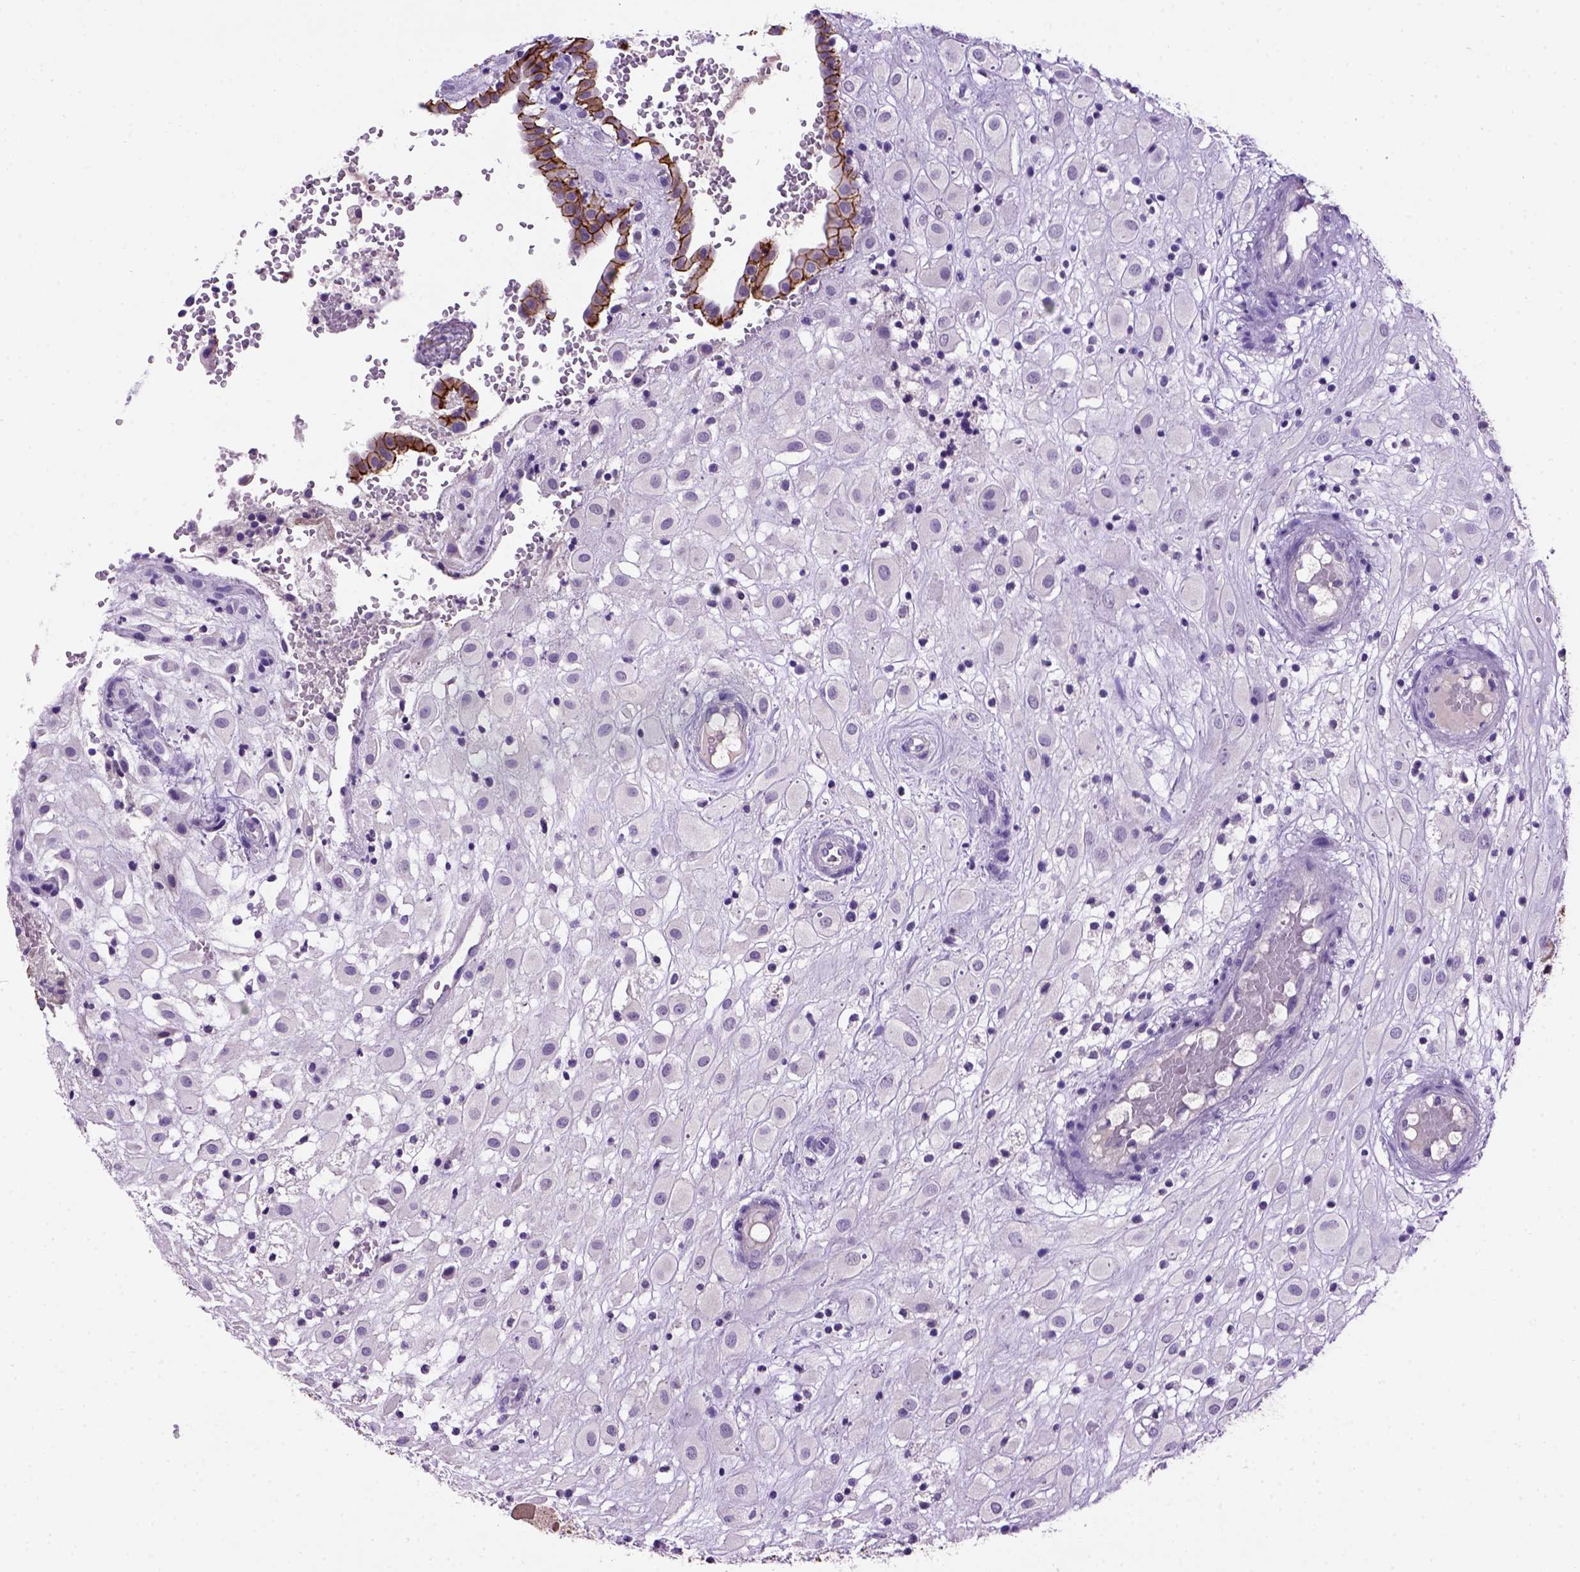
{"staining": {"intensity": "negative", "quantity": "none", "location": "none"}, "tissue": "placenta", "cell_type": "Decidual cells", "image_type": "normal", "snomed": [{"axis": "morphology", "description": "Normal tissue, NOS"}, {"axis": "topography", "description": "Placenta"}], "caption": "Immunohistochemistry of benign placenta exhibits no staining in decidual cells.", "gene": "CDH1", "patient": {"sex": "female", "age": 24}}